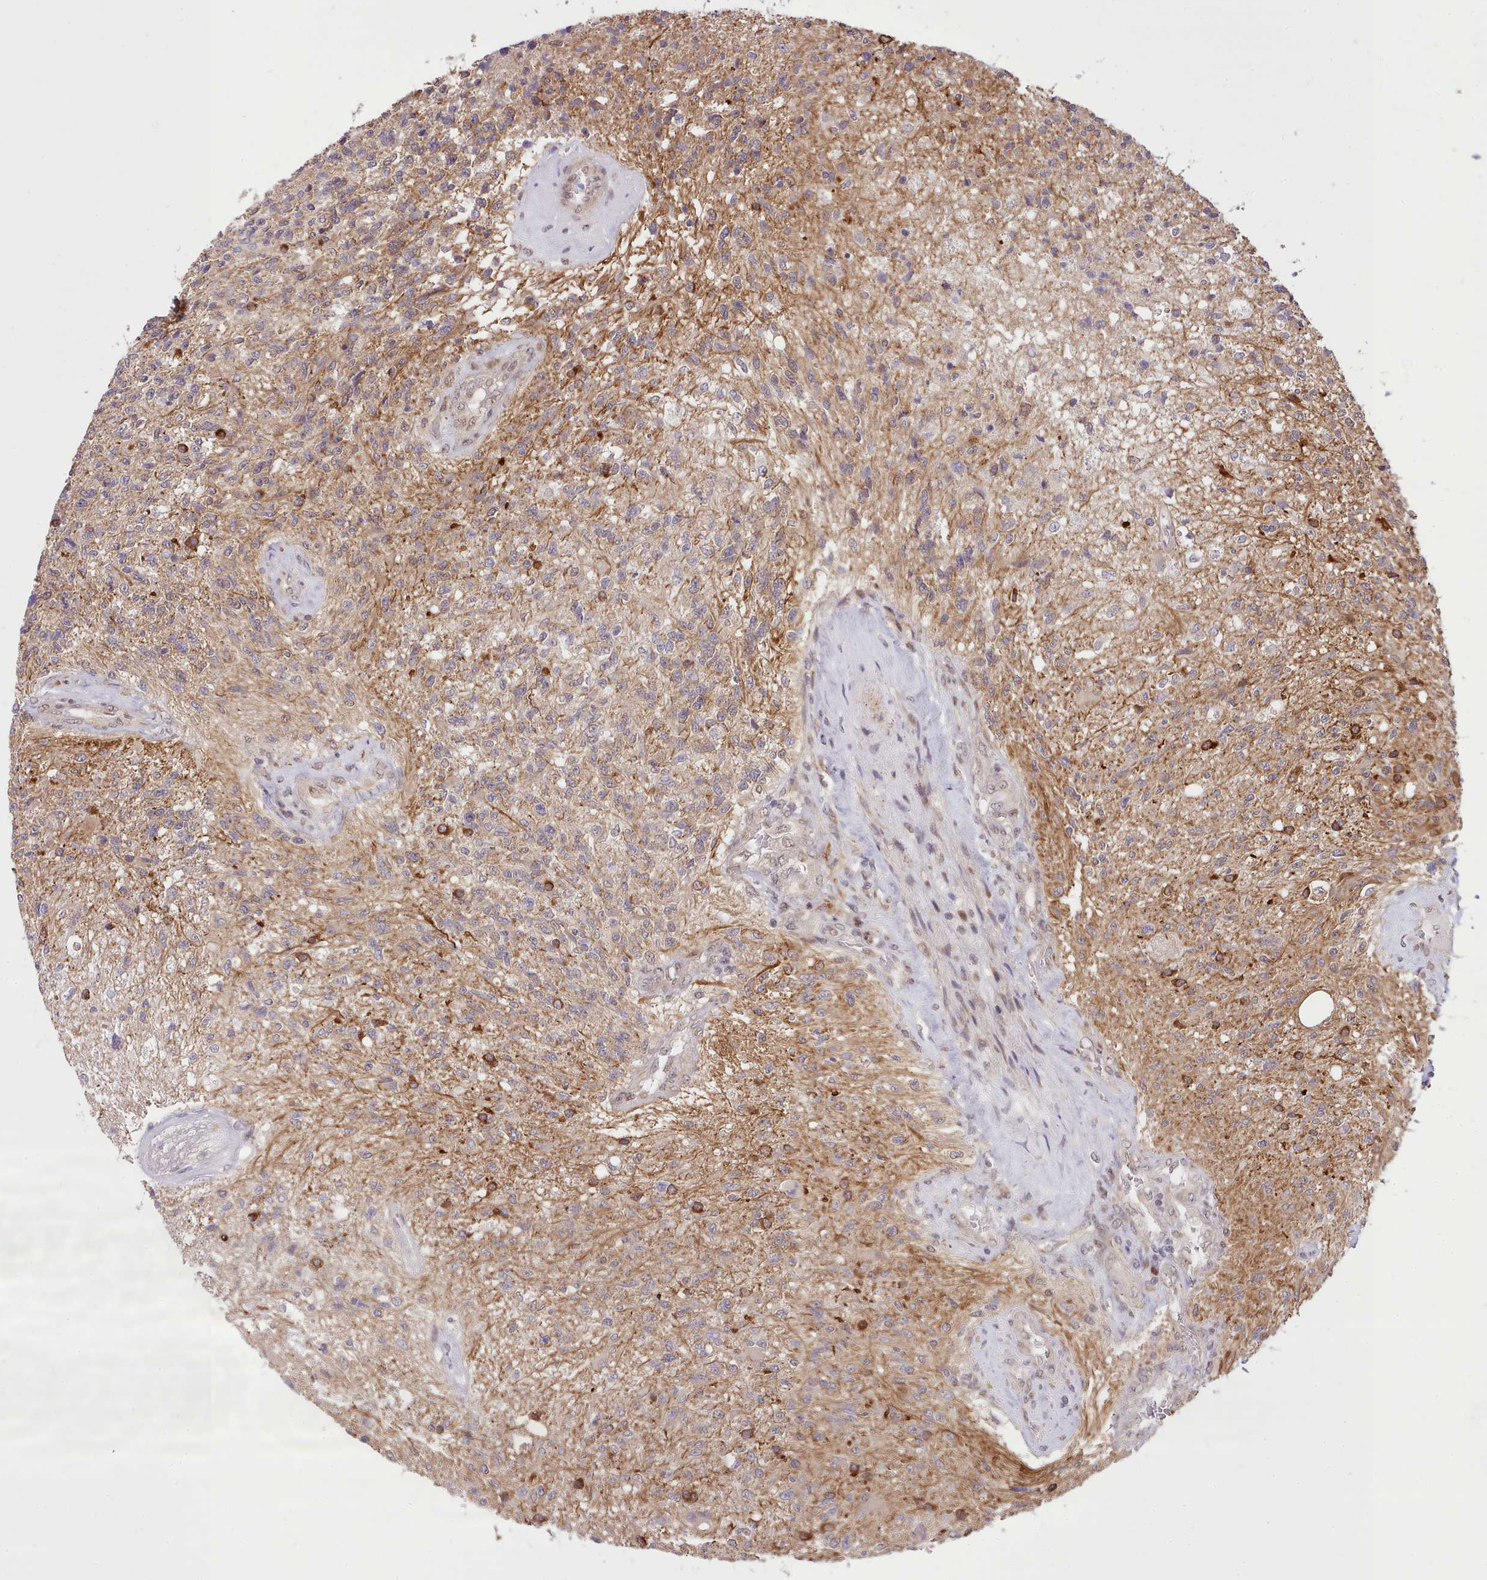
{"staining": {"intensity": "negative", "quantity": "none", "location": "none"}, "tissue": "glioma", "cell_type": "Tumor cells", "image_type": "cancer", "snomed": [{"axis": "morphology", "description": "Glioma, malignant, High grade"}, {"axis": "topography", "description": "Brain"}], "caption": "IHC micrograph of human malignant high-grade glioma stained for a protein (brown), which reveals no positivity in tumor cells.", "gene": "HOXB7", "patient": {"sex": "male", "age": 56}}